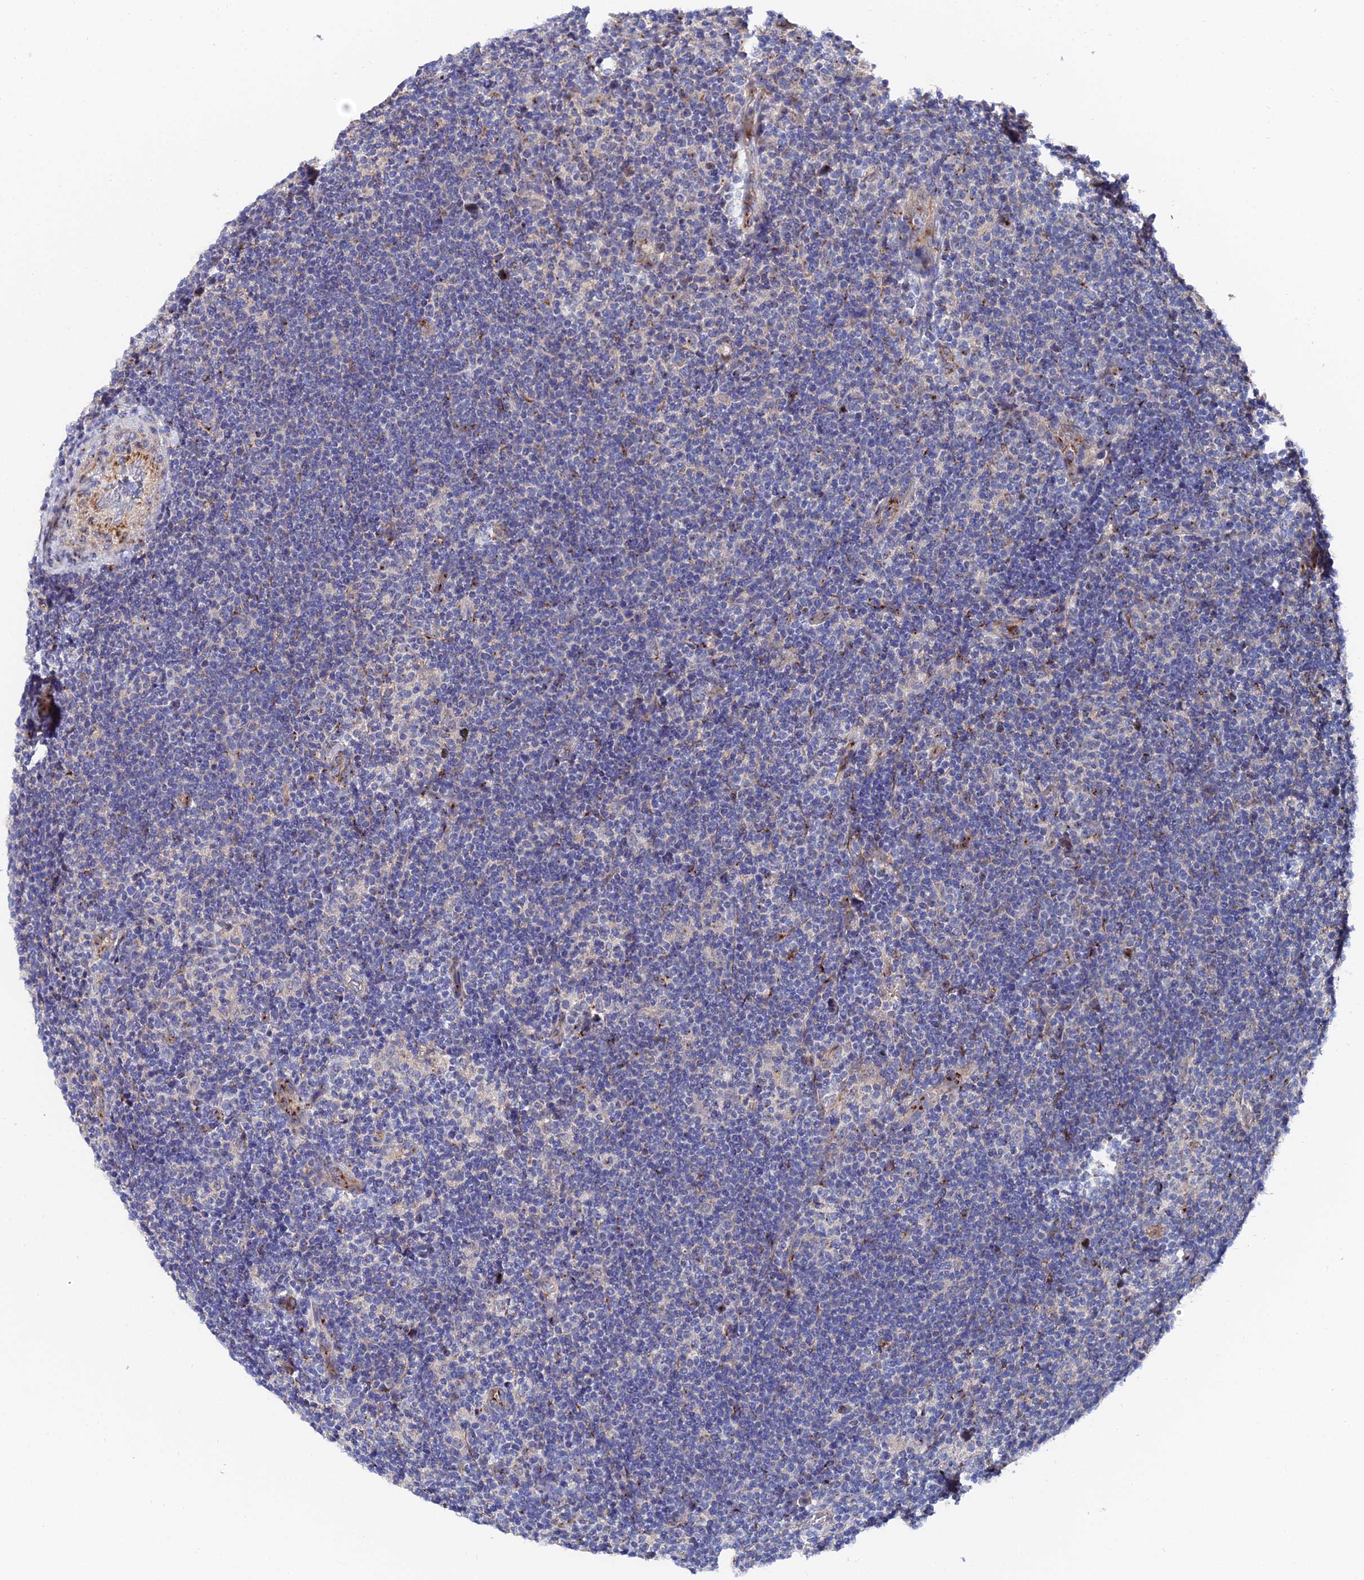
{"staining": {"intensity": "negative", "quantity": "none", "location": "none"}, "tissue": "lymphoma", "cell_type": "Tumor cells", "image_type": "cancer", "snomed": [{"axis": "morphology", "description": "Hodgkin's disease, NOS"}, {"axis": "topography", "description": "Lymph node"}], "caption": "The image exhibits no staining of tumor cells in lymphoma.", "gene": "BORCS8", "patient": {"sex": "female", "age": 57}}